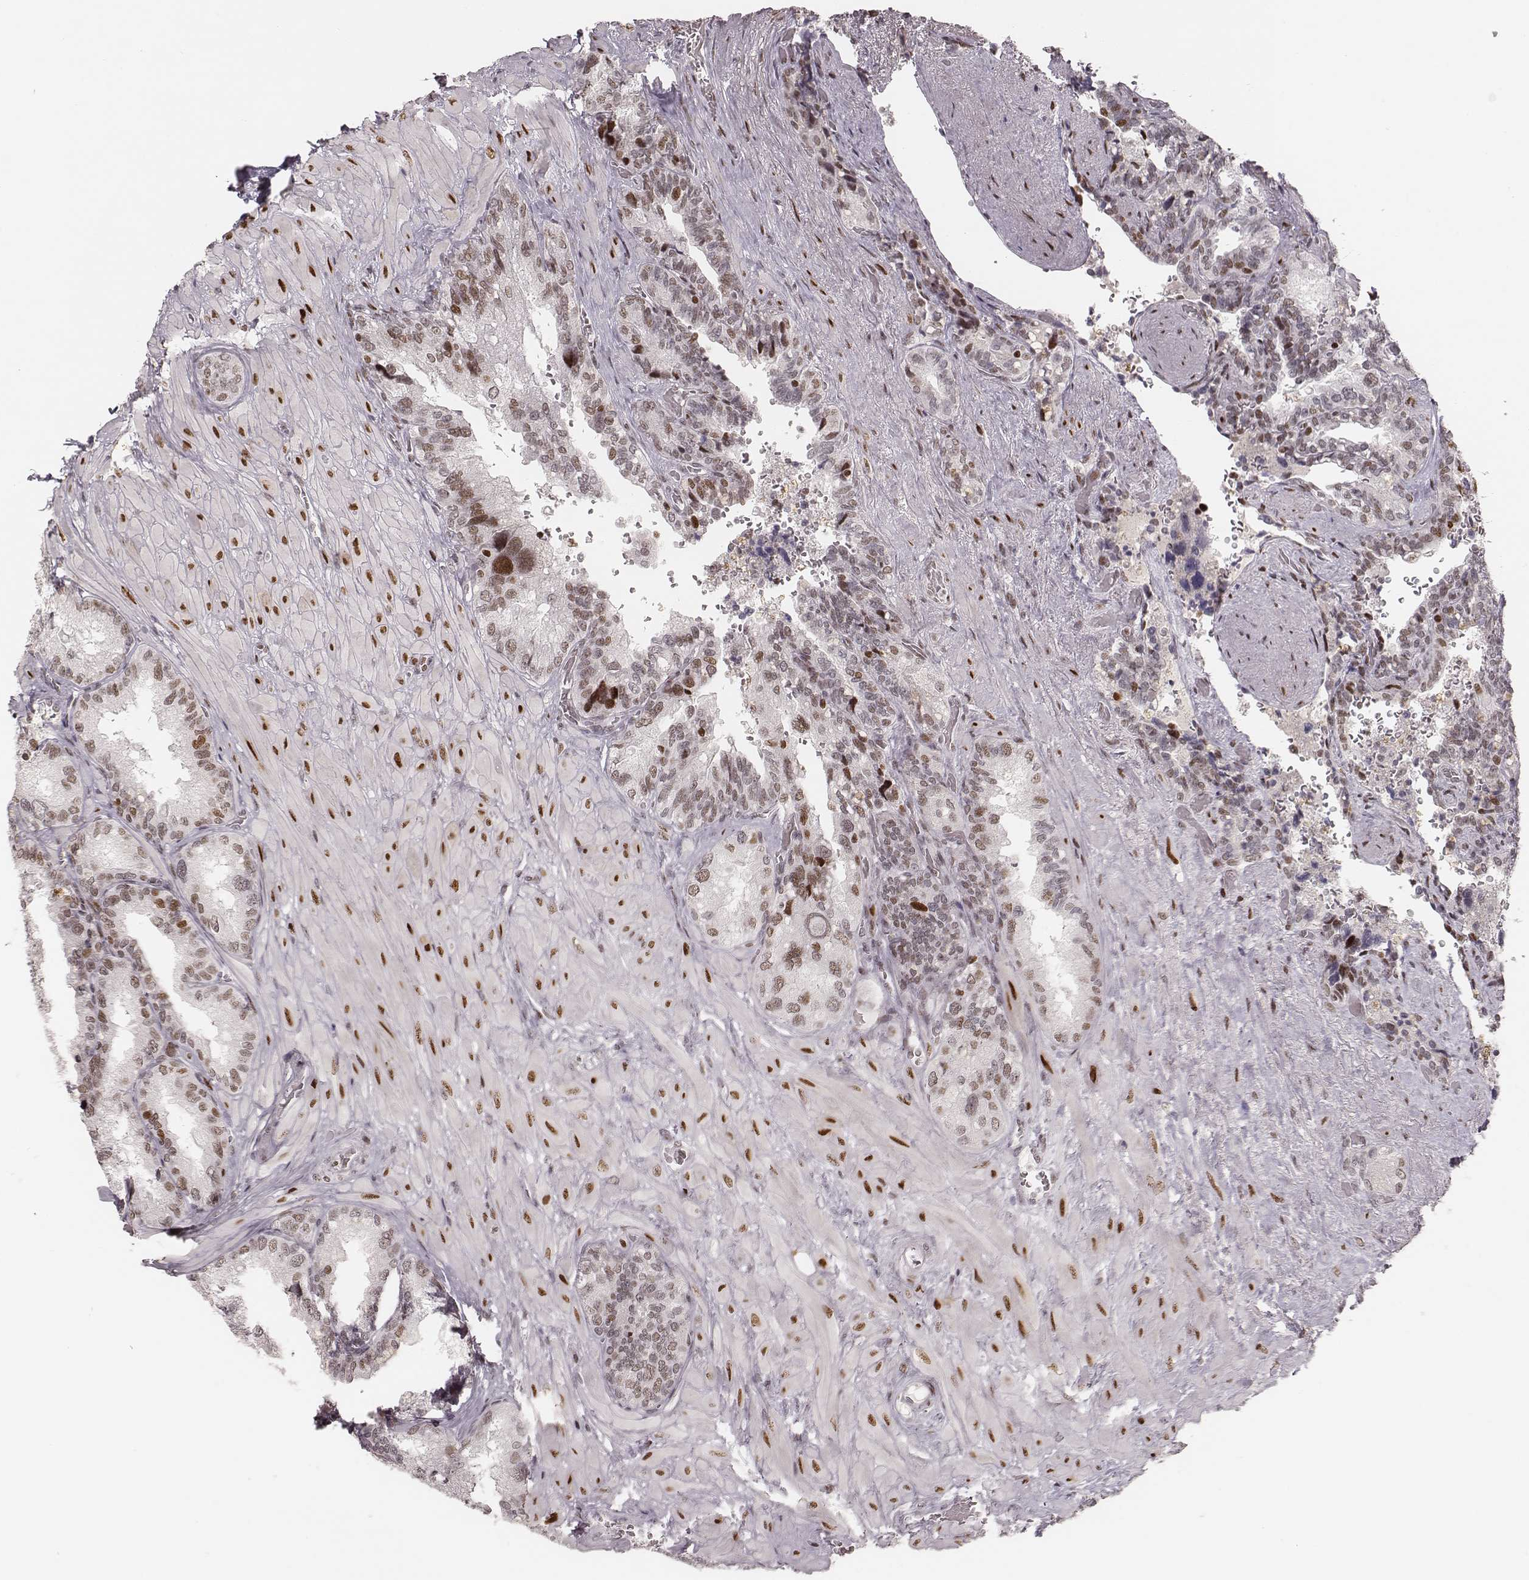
{"staining": {"intensity": "moderate", "quantity": ">75%", "location": "nuclear"}, "tissue": "seminal vesicle", "cell_type": "Glandular cells", "image_type": "normal", "snomed": [{"axis": "morphology", "description": "Normal tissue, NOS"}, {"axis": "topography", "description": "Seminal veicle"}], "caption": "Protein staining of unremarkable seminal vesicle demonstrates moderate nuclear positivity in about >75% of glandular cells. Nuclei are stained in blue.", "gene": "HNRNPC", "patient": {"sex": "male", "age": 69}}